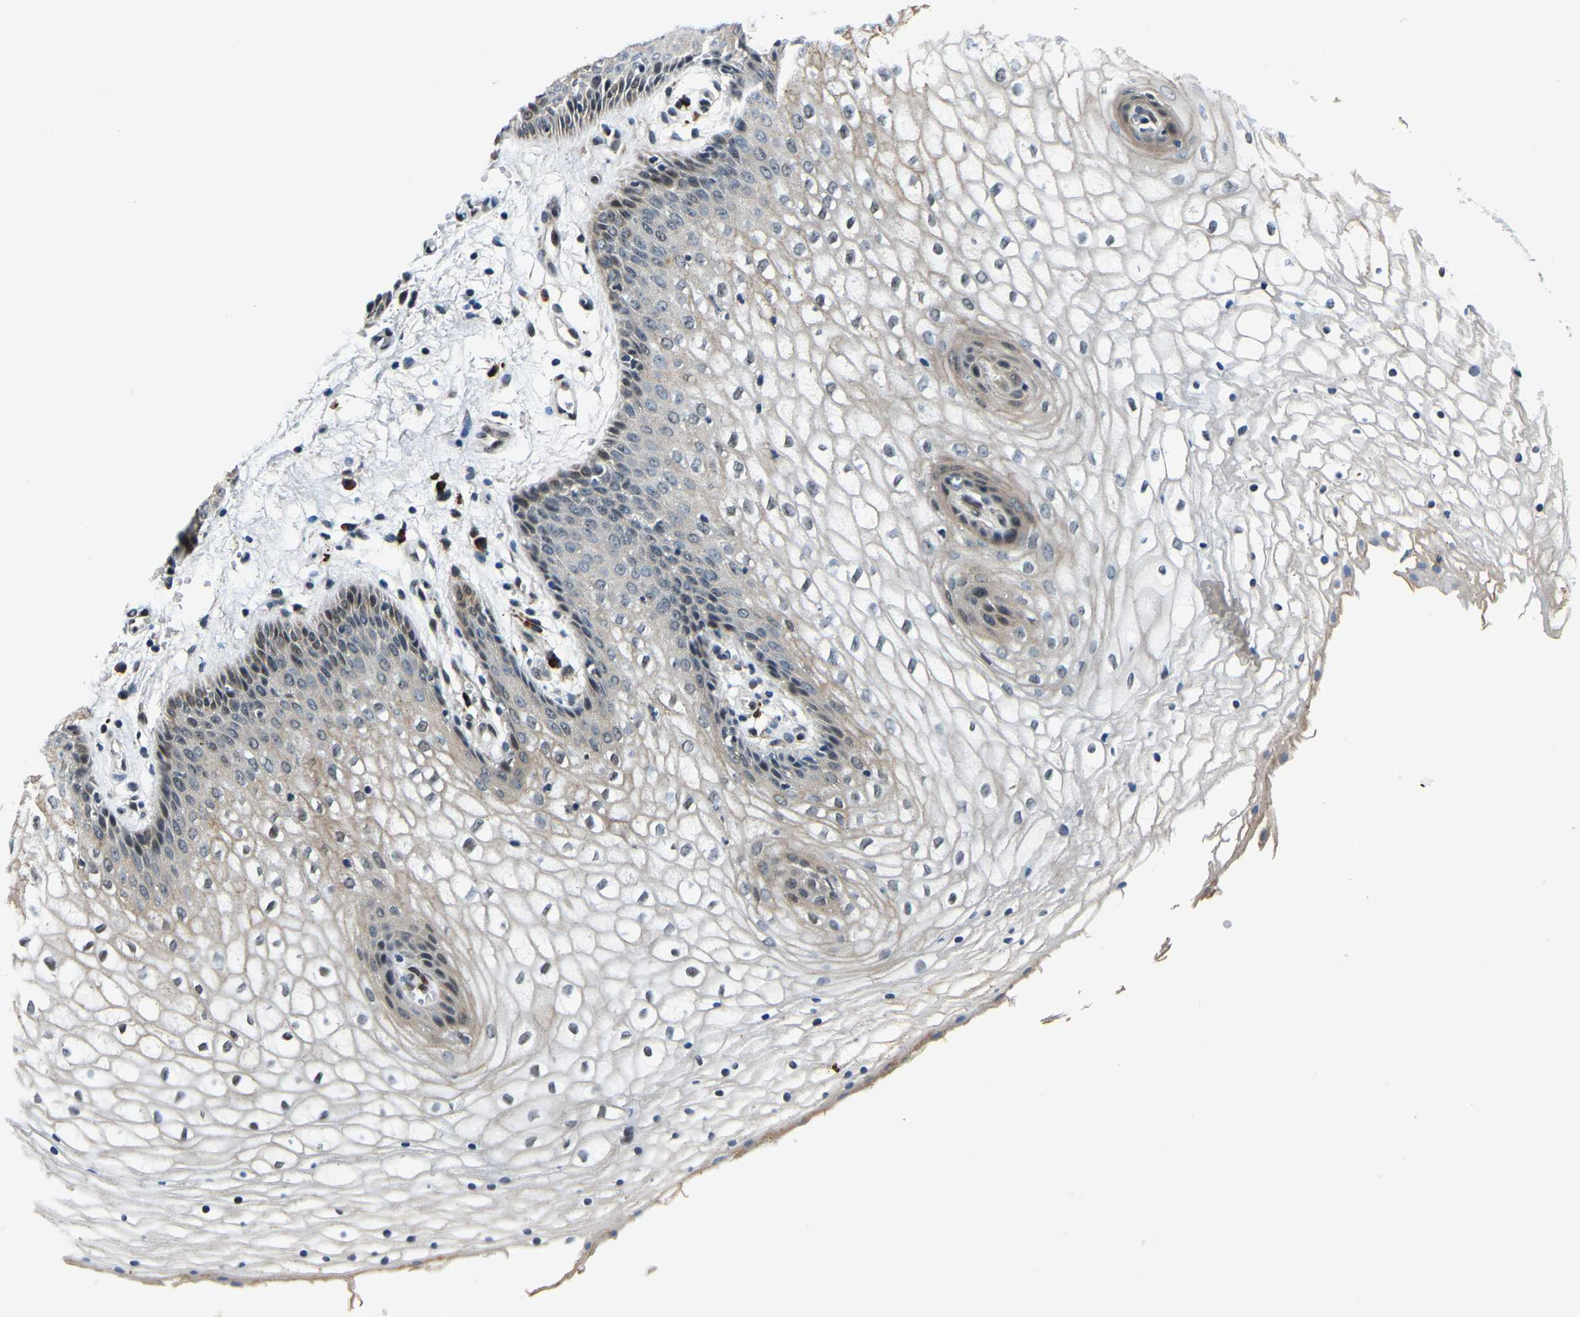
{"staining": {"intensity": "moderate", "quantity": "<25%", "location": "nuclear"}, "tissue": "vagina", "cell_type": "Squamous epithelial cells", "image_type": "normal", "snomed": [{"axis": "morphology", "description": "Normal tissue, NOS"}, {"axis": "topography", "description": "Vagina"}], "caption": "Protein expression analysis of benign human vagina reveals moderate nuclear expression in about <25% of squamous epithelial cells.", "gene": "ING2", "patient": {"sex": "female", "age": 34}}